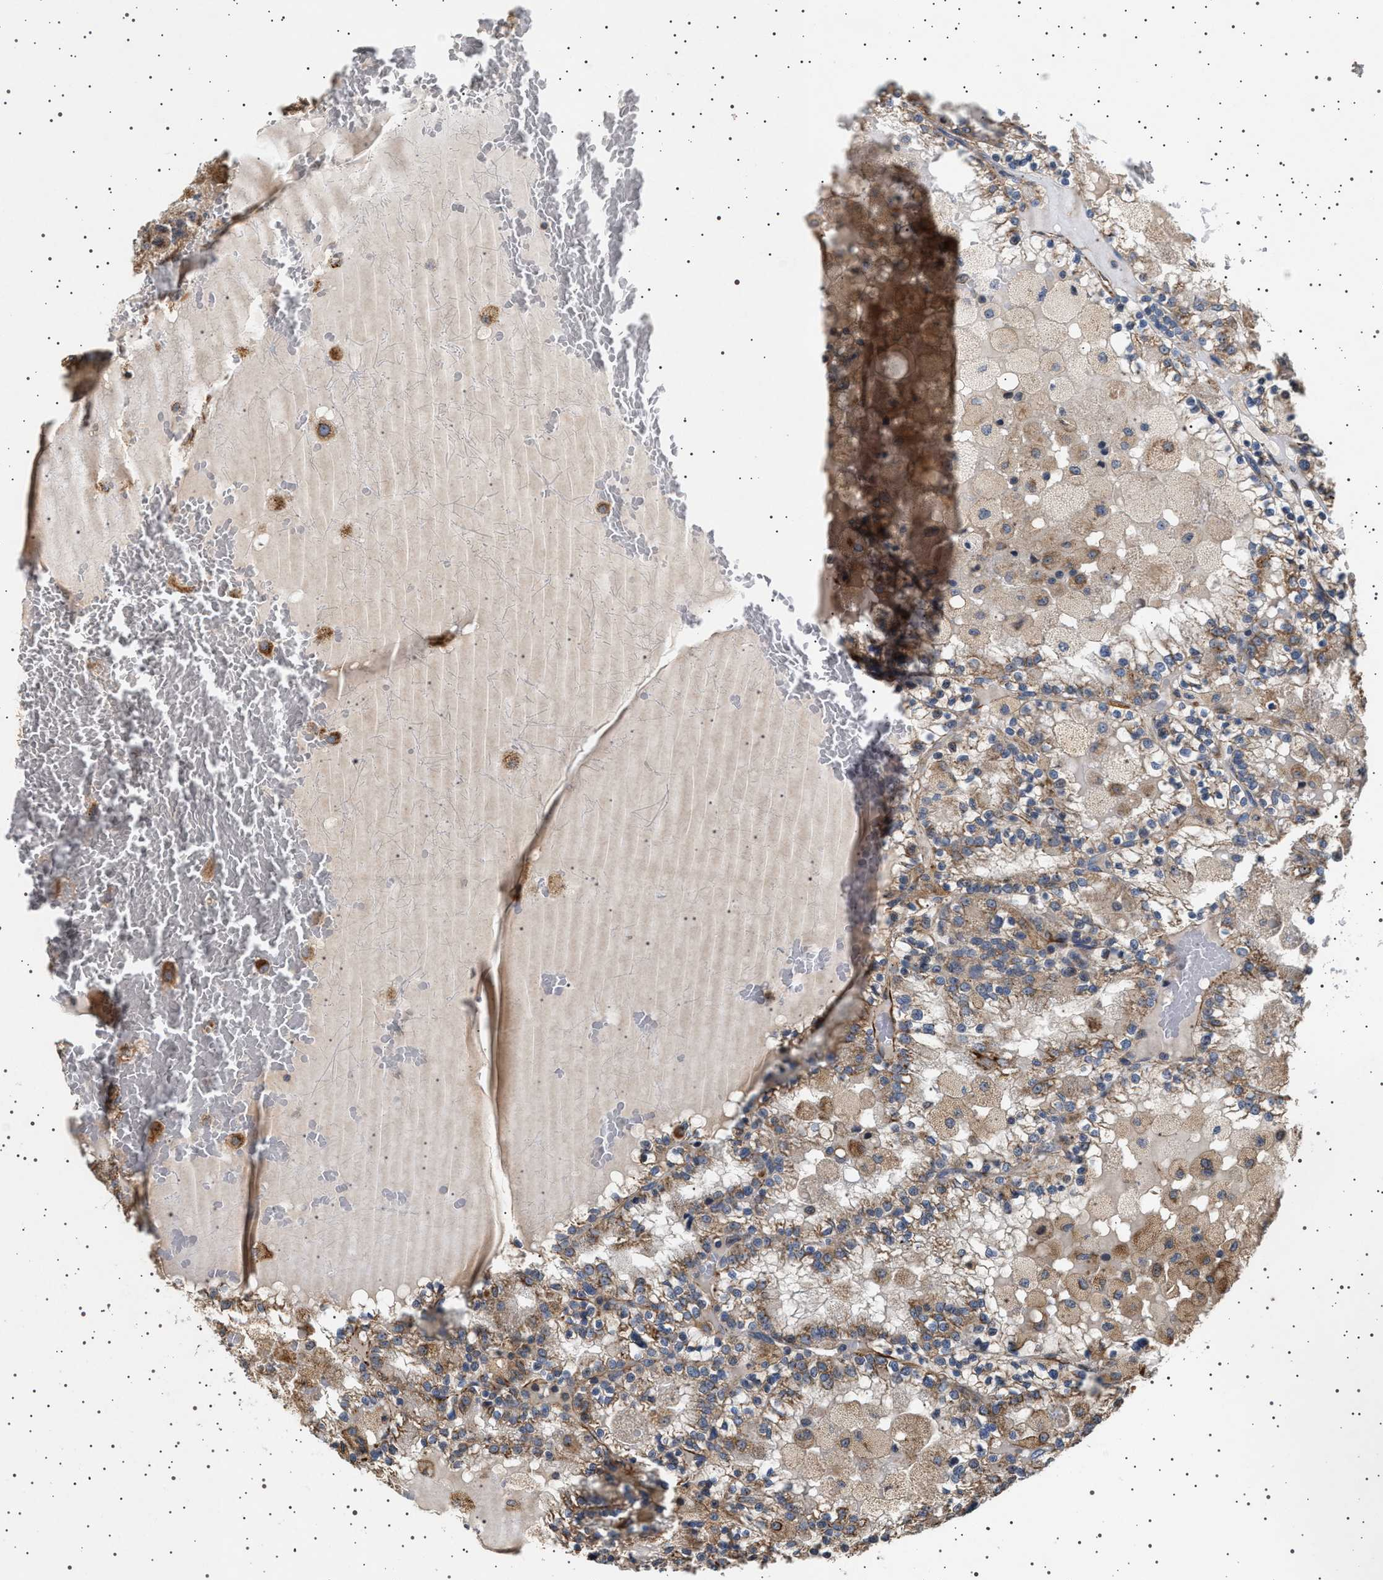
{"staining": {"intensity": "moderate", "quantity": ">75%", "location": "cytoplasmic/membranous"}, "tissue": "renal cancer", "cell_type": "Tumor cells", "image_type": "cancer", "snomed": [{"axis": "morphology", "description": "Adenocarcinoma, NOS"}, {"axis": "topography", "description": "Kidney"}], "caption": "Adenocarcinoma (renal) stained for a protein demonstrates moderate cytoplasmic/membranous positivity in tumor cells. Immunohistochemistry stains the protein in brown and the nuclei are stained blue.", "gene": "TRUB2", "patient": {"sex": "female", "age": 56}}